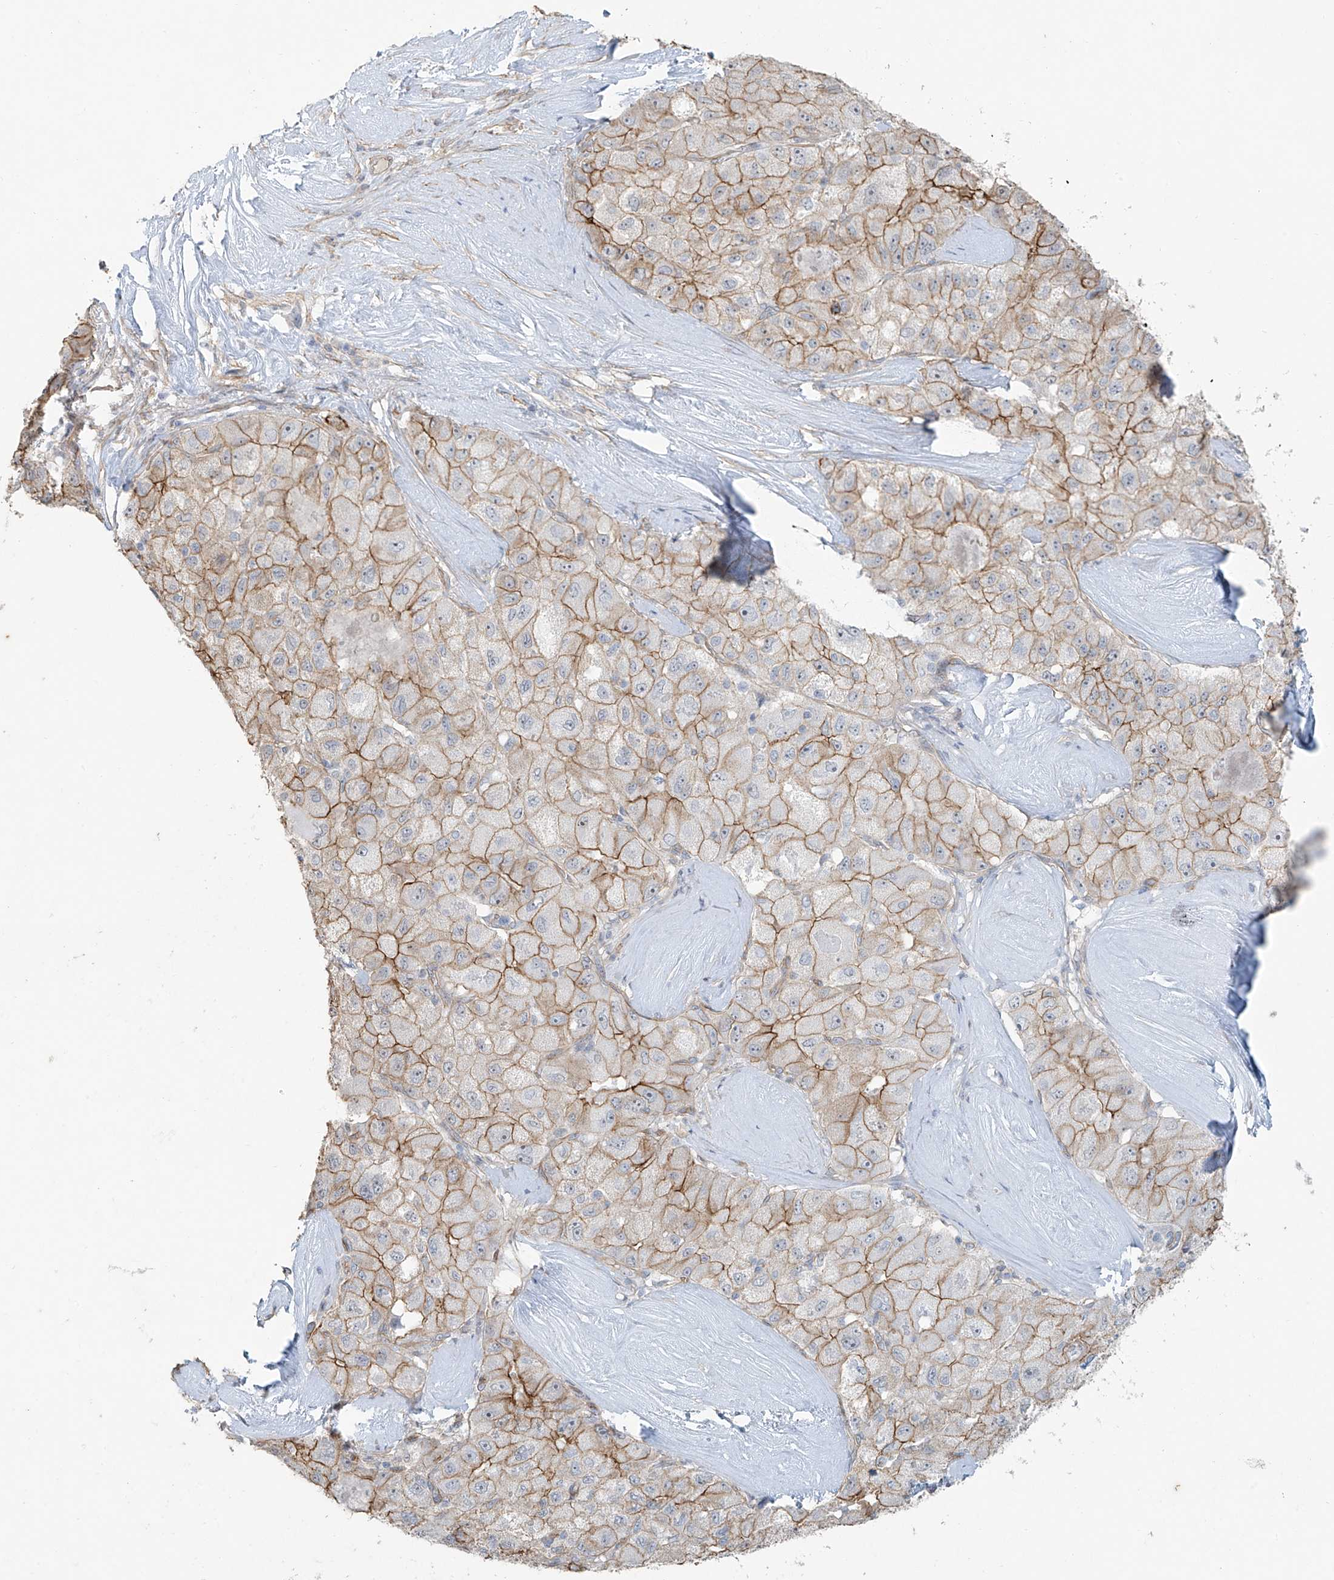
{"staining": {"intensity": "moderate", "quantity": ">75%", "location": "cytoplasmic/membranous"}, "tissue": "liver cancer", "cell_type": "Tumor cells", "image_type": "cancer", "snomed": [{"axis": "morphology", "description": "Carcinoma, Hepatocellular, NOS"}, {"axis": "topography", "description": "Liver"}], "caption": "Immunohistochemical staining of liver cancer shows medium levels of moderate cytoplasmic/membranous protein positivity in about >75% of tumor cells. (Brightfield microscopy of DAB IHC at high magnification).", "gene": "TUBE1", "patient": {"sex": "male", "age": 80}}